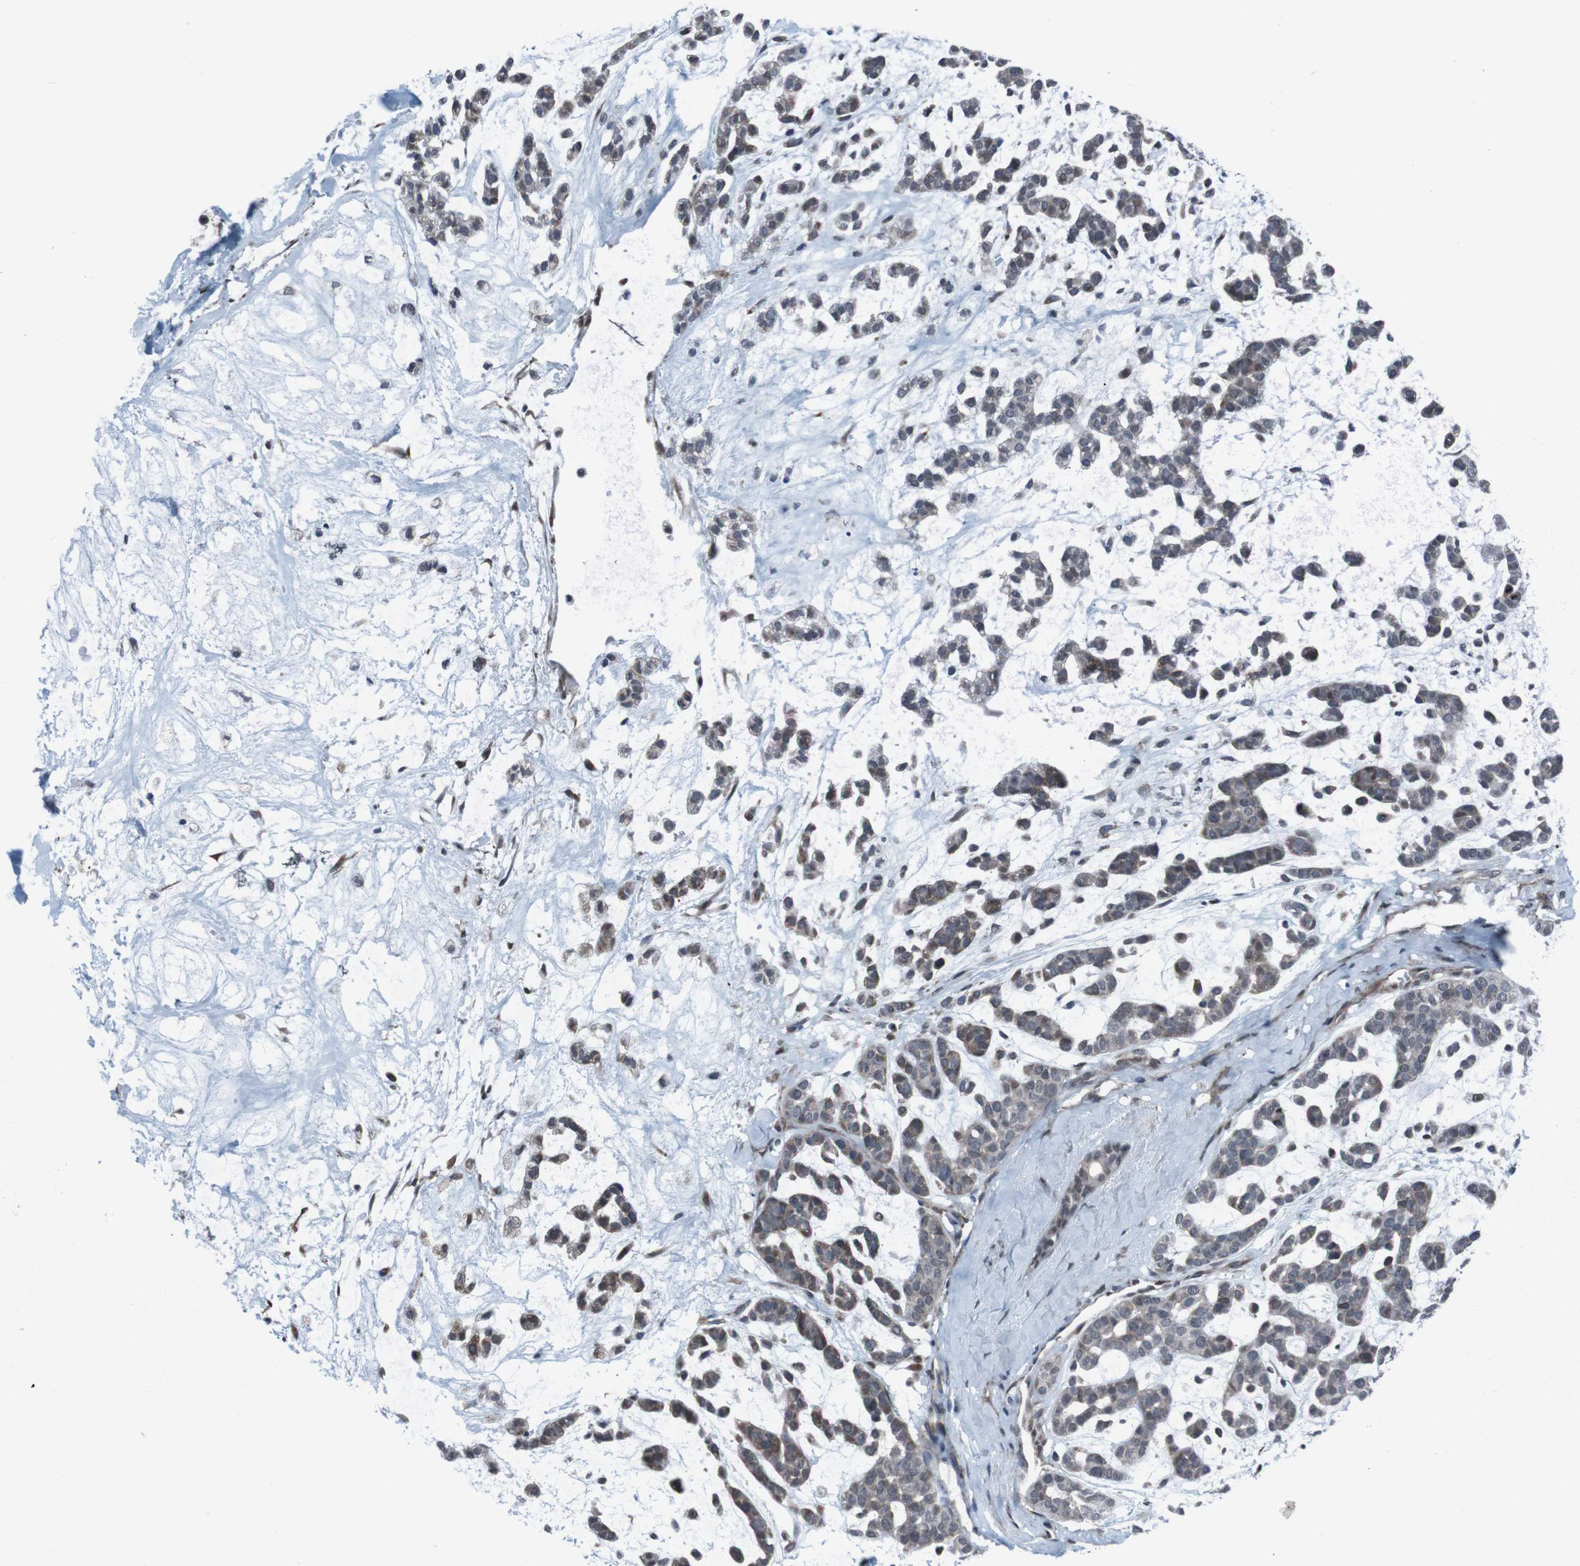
{"staining": {"intensity": "moderate", "quantity": "25%-75%", "location": "cytoplasmic/membranous"}, "tissue": "head and neck cancer", "cell_type": "Tumor cells", "image_type": "cancer", "snomed": [{"axis": "morphology", "description": "Adenocarcinoma, NOS"}, {"axis": "morphology", "description": "Adenoma, NOS"}, {"axis": "topography", "description": "Head-Neck"}], "caption": "A brown stain highlights moderate cytoplasmic/membranous staining of a protein in head and neck adenocarcinoma tumor cells. The protein is stained brown, and the nuclei are stained in blue (DAB IHC with brightfield microscopy, high magnification).", "gene": "SS18L1", "patient": {"sex": "female", "age": 55}}